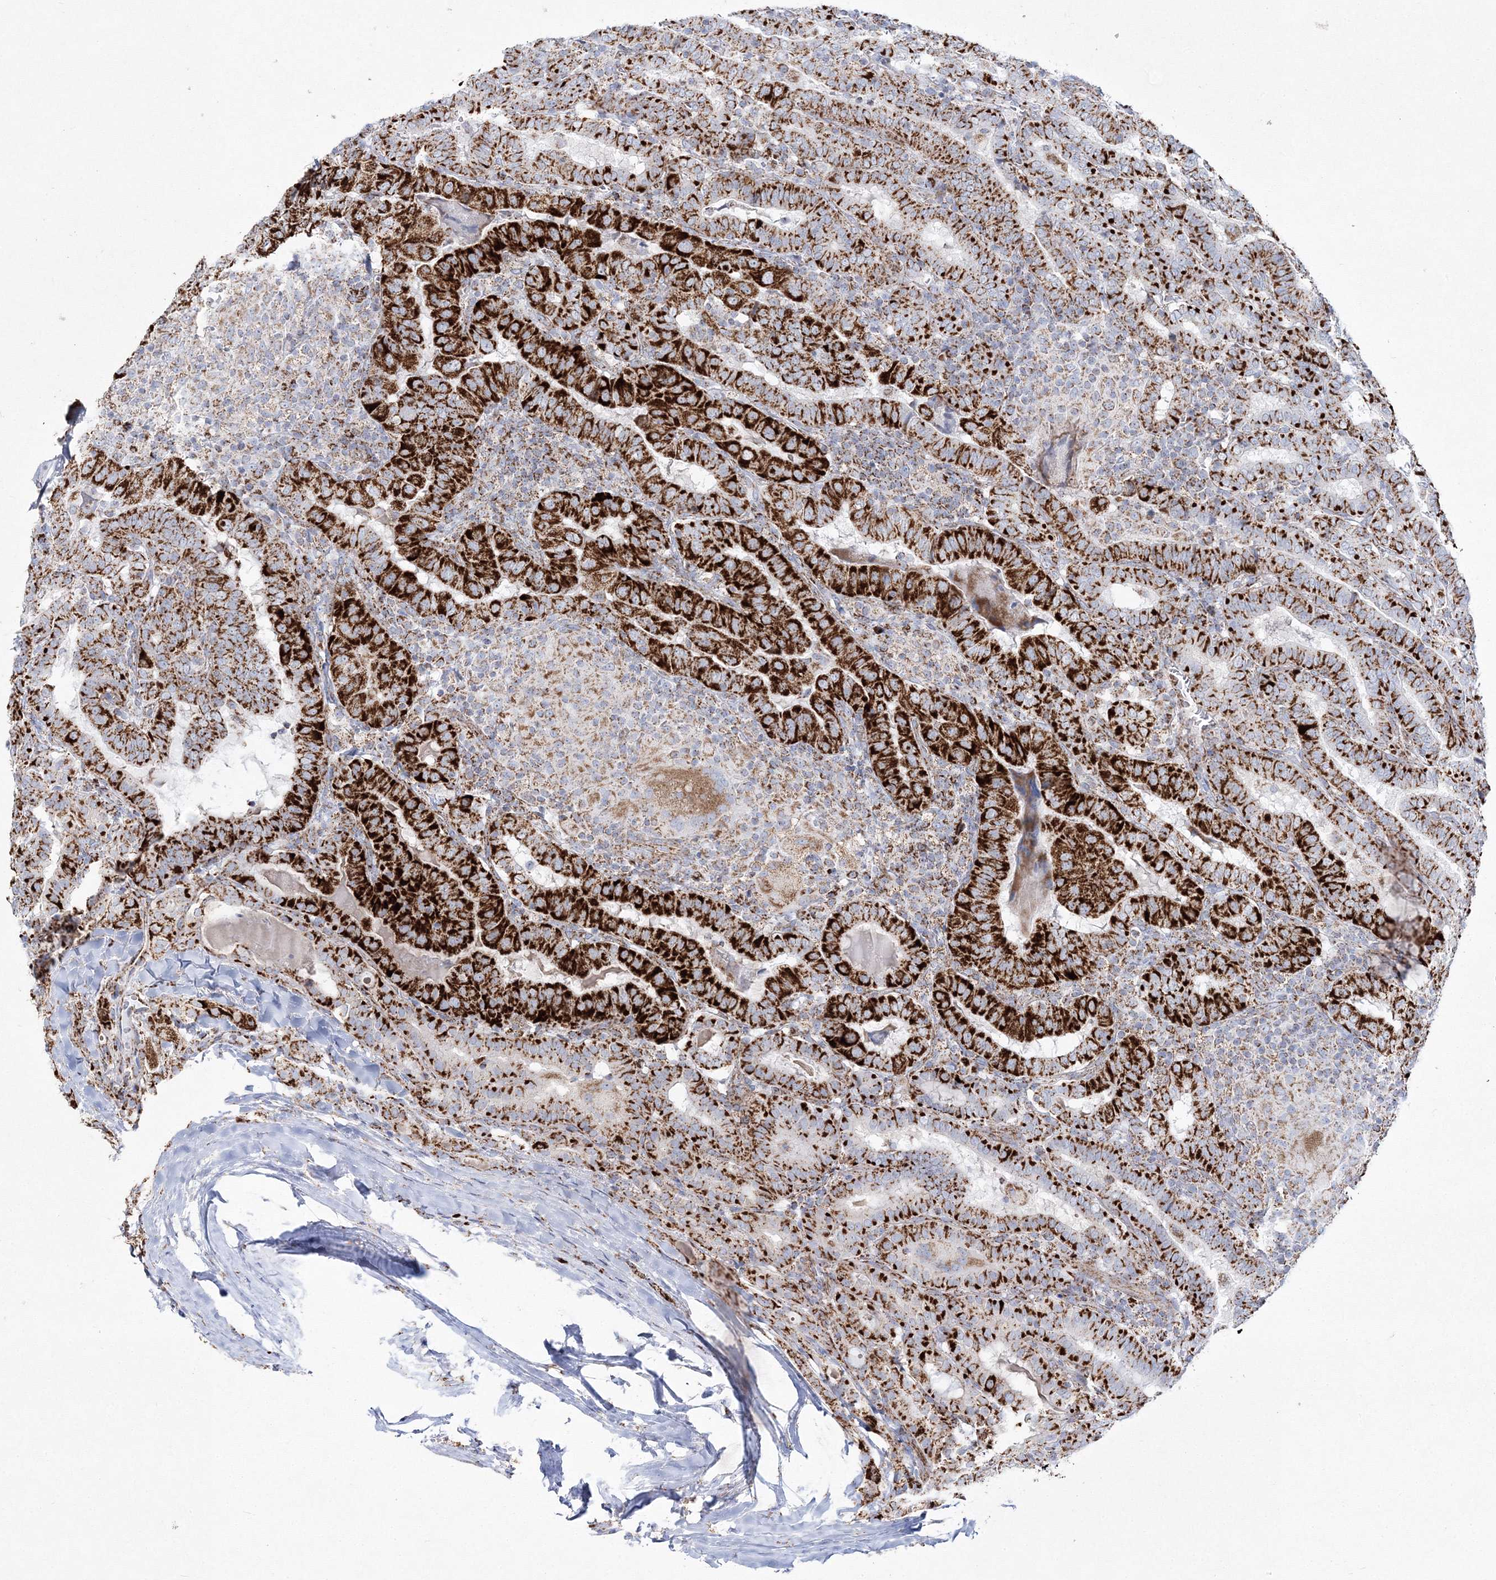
{"staining": {"intensity": "strong", "quantity": ">75%", "location": "cytoplasmic/membranous"}, "tissue": "thyroid cancer", "cell_type": "Tumor cells", "image_type": "cancer", "snomed": [{"axis": "morphology", "description": "Papillary adenocarcinoma, NOS"}, {"axis": "topography", "description": "Thyroid gland"}], "caption": "High-magnification brightfield microscopy of thyroid cancer (papillary adenocarcinoma) stained with DAB (3,3'-diaminobenzidine) (brown) and counterstained with hematoxylin (blue). tumor cells exhibit strong cytoplasmic/membranous positivity is appreciated in about>75% of cells. The staining was performed using DAB (3,3'-diaminobenzidine) to visualize the protein expression in brown, while the nuclei were stained in blue with hematoxylin (Magnification: 20x).", "gene": "HIBCH", "patient": {"sex": "female", "age": 72}}